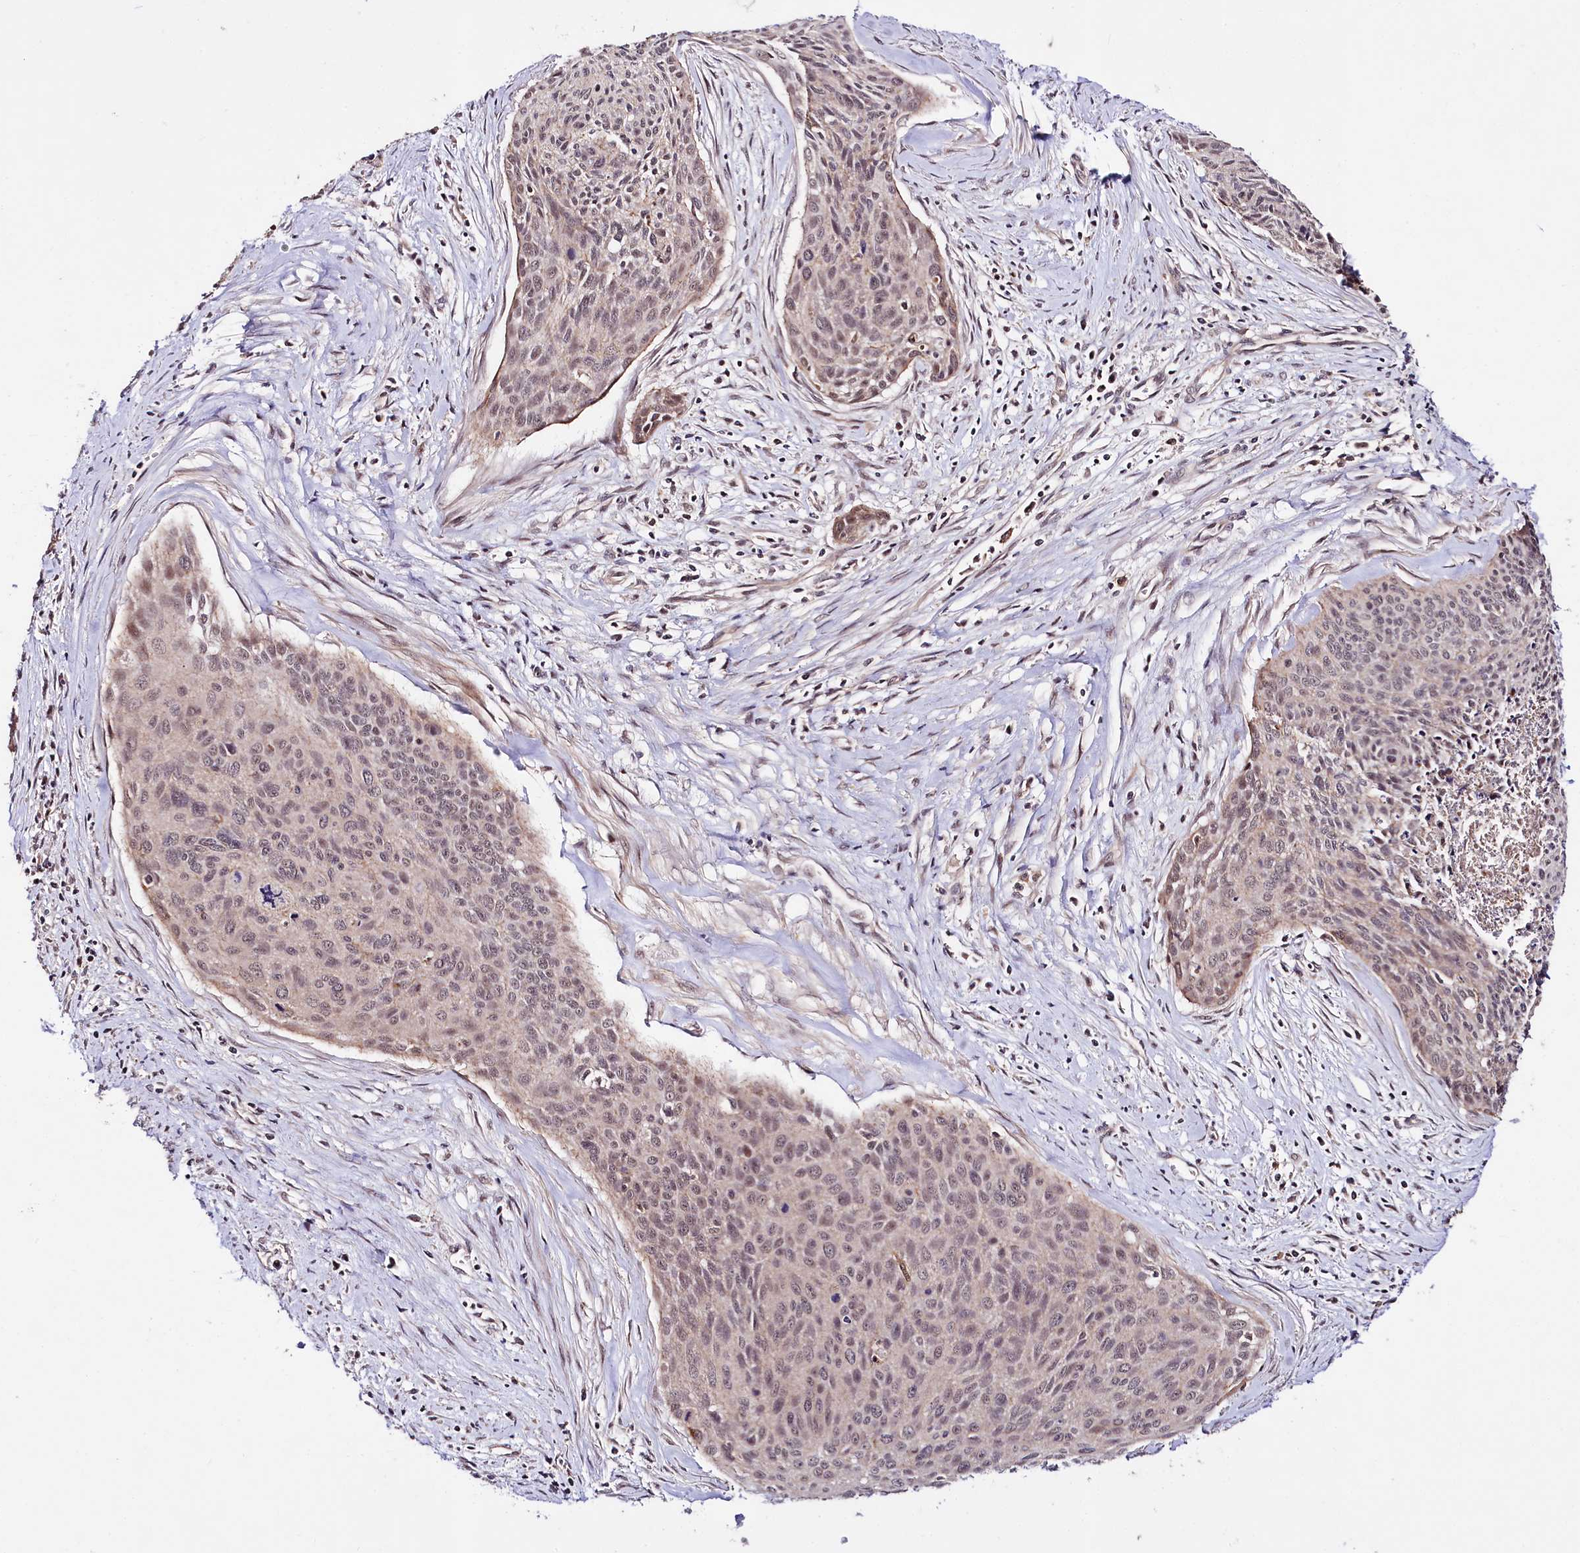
{"staining": {"intensity": "weak", "quantity": "25%-75%", "location": "nuclear"}, "tissue": "cervical cancer", "cell_type": "Tumor cells", "image_type": "cancer", "snomed": [{"axis": "morphology", "description": "Squamous cell carcinoma, NOS"}, {"axis": "topography", "description": "Cervix"}], "caption": "Squamous cell carcinoma (cervical) stained for a protein displays weak nuclear positivity in tumor cells. The staining was performed using DAB (3,3'-diaminobenzidine), with brown indicating positive protein expression. Nuclei are stained blue with hematoxylin.", "gene": "TAFAZZIN", "patient": {"sex": "female", "age": 55}}